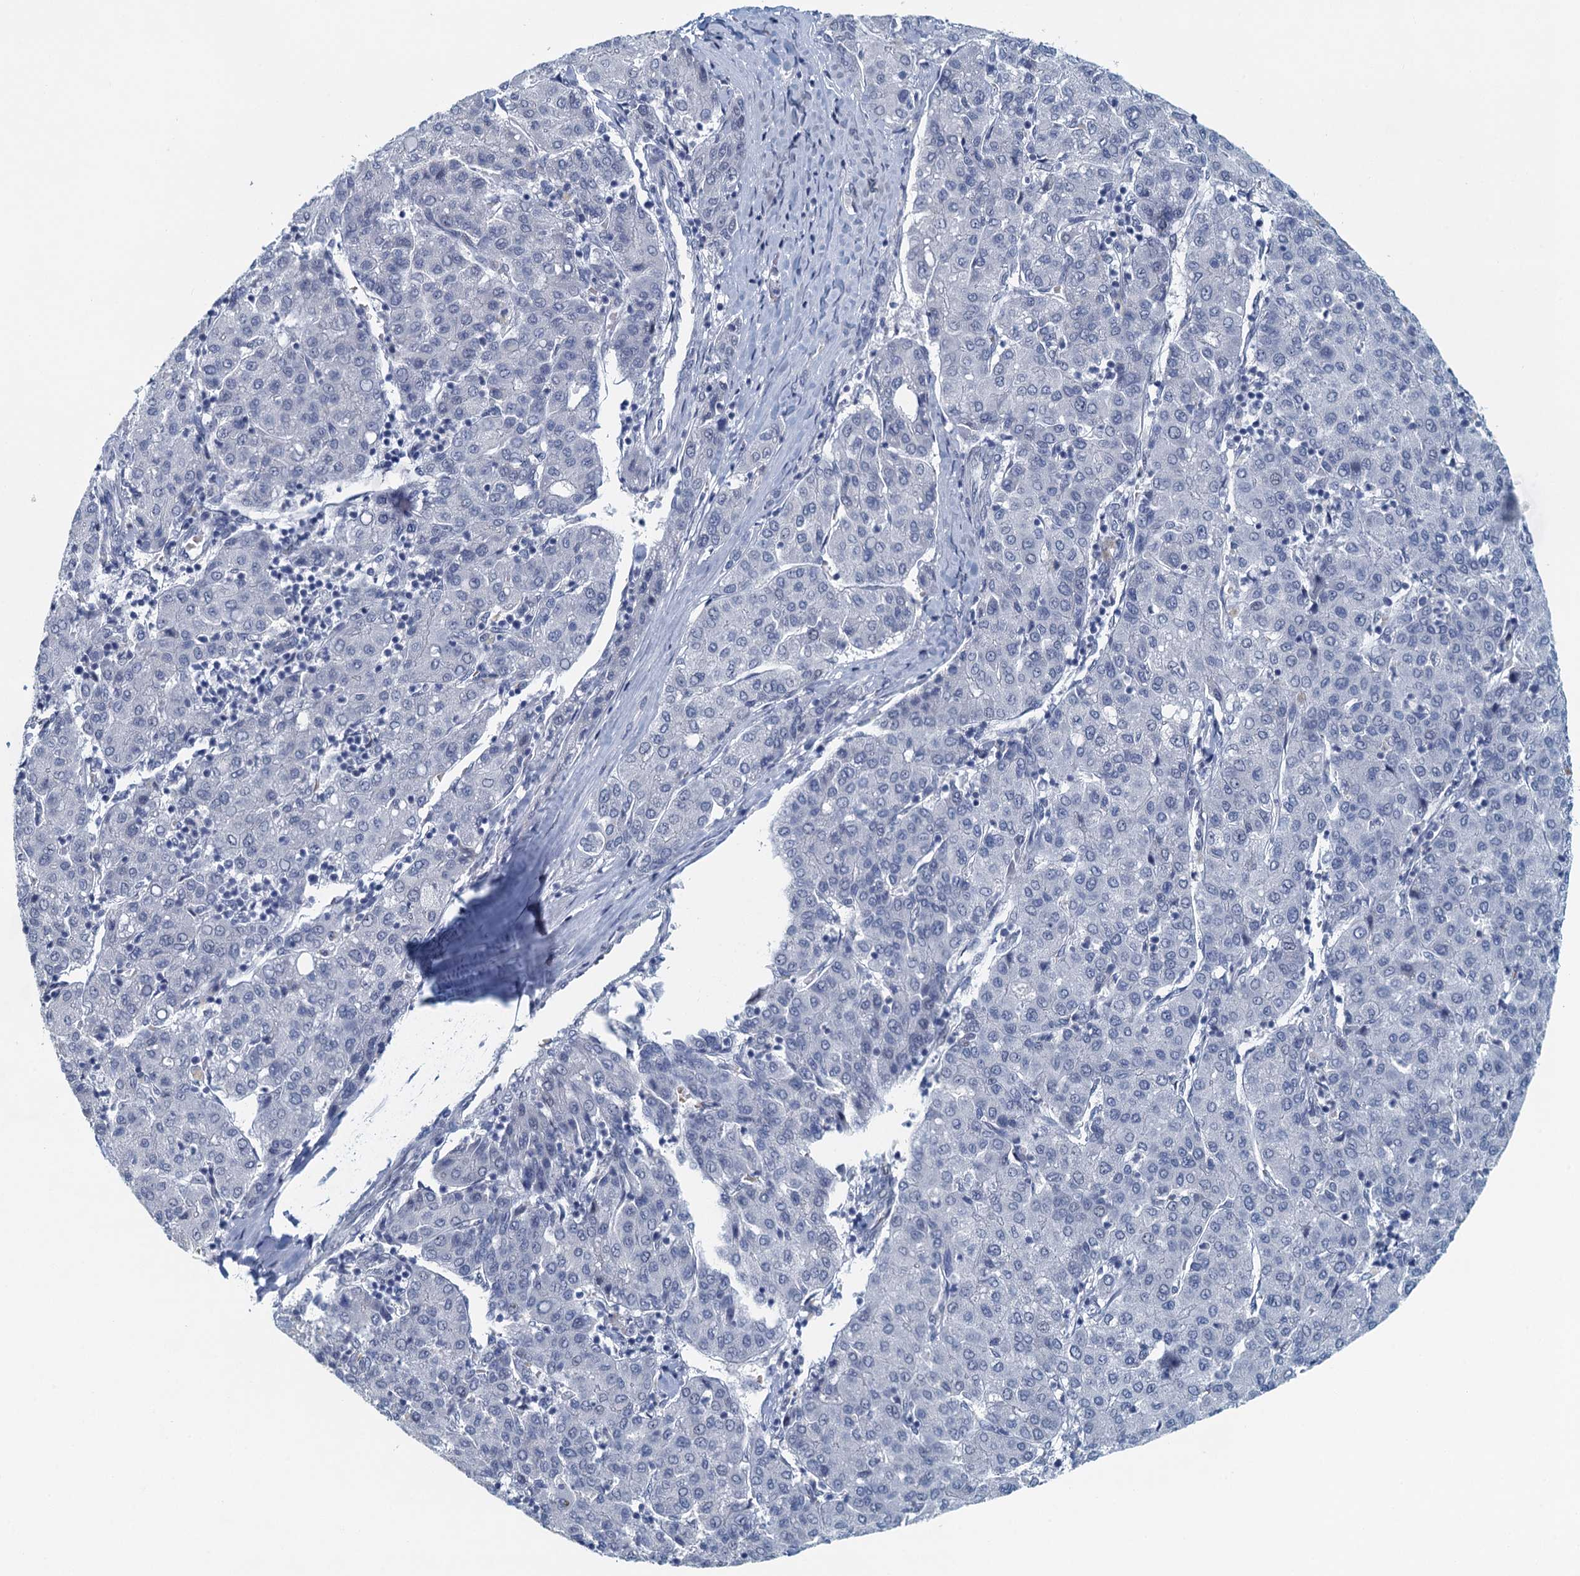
{"staining": {"intensity": "negative", "quantity": "none", "location": "none"}, "tissue": "liver cancer", "cell_type": "Tumor cells", "image_type": "cancer", "snomed": [{"axis": "morphology", "description": "Carcinoma, Hepatocellular, NOS"}, {"axis": "topography", "description": "Liver"}], "caption": "A high-resolution image shows IHC staining of liver cancer (hepatocellular carcinoma), which demonstrates no significant expression in tumor cells.", "gene": "TTLL9", "patient": {"sex": "male", "age": 65}}